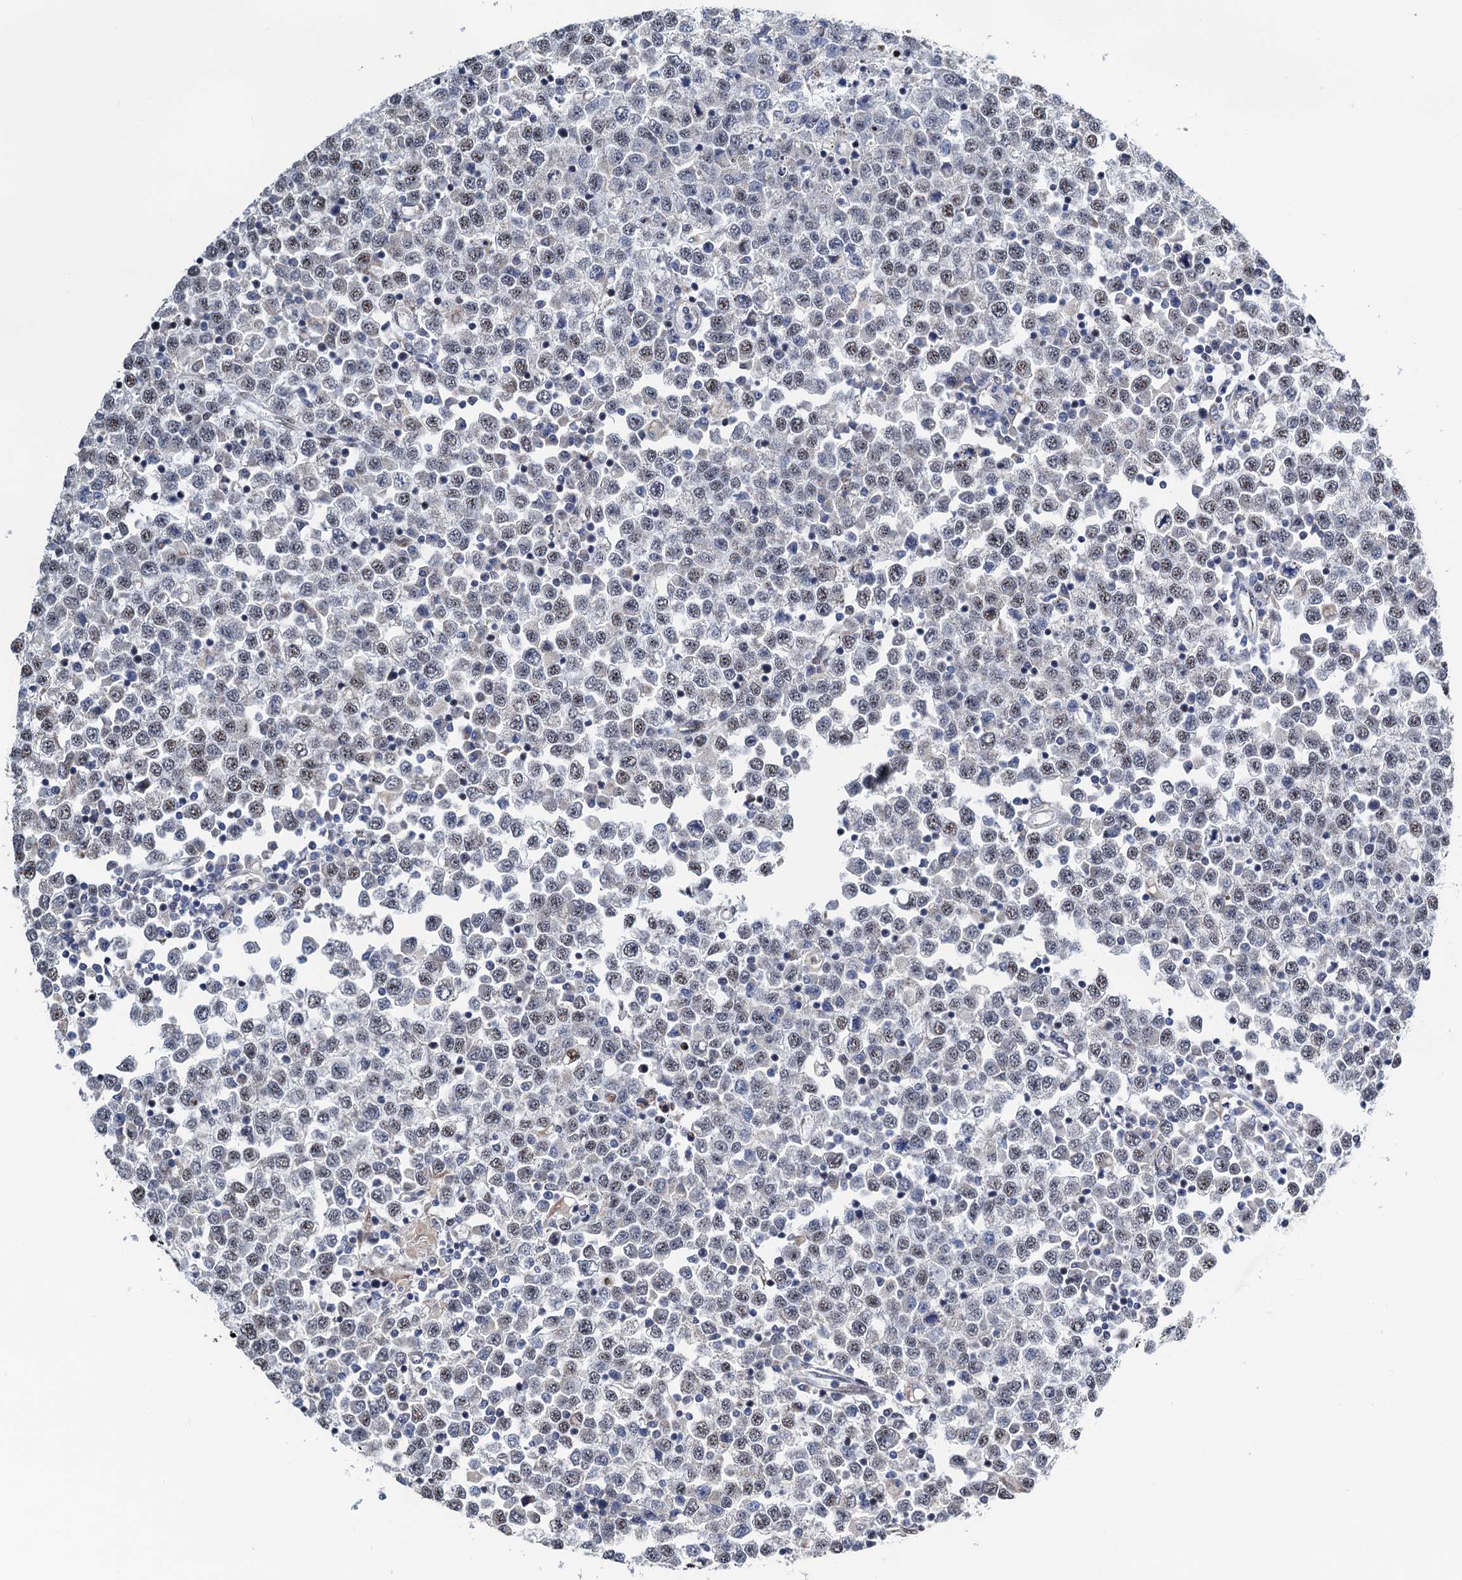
{"staining": {"intensity": "weak", "quantity": "25%-75%", "location": "nuclear"}, "tissue": "testis cancer", "cell_type": "Tumor cells", "image_type": "cancer", "snomed": [{"axis": "morphology", "description": "Seminoma, NOS"}, {"axis": "topography", "description": "Testis"}], "caption": "The micrograph demonstrates a brown stain indicating the presence of a protein in the nuclear of tumor cells in testis cancer. Immunohistochemistry stains the protein of interest in brown and the nuclei are stained blue.", "gene": "FAM222A", "patient": {"sex": "male", "age": 65}}